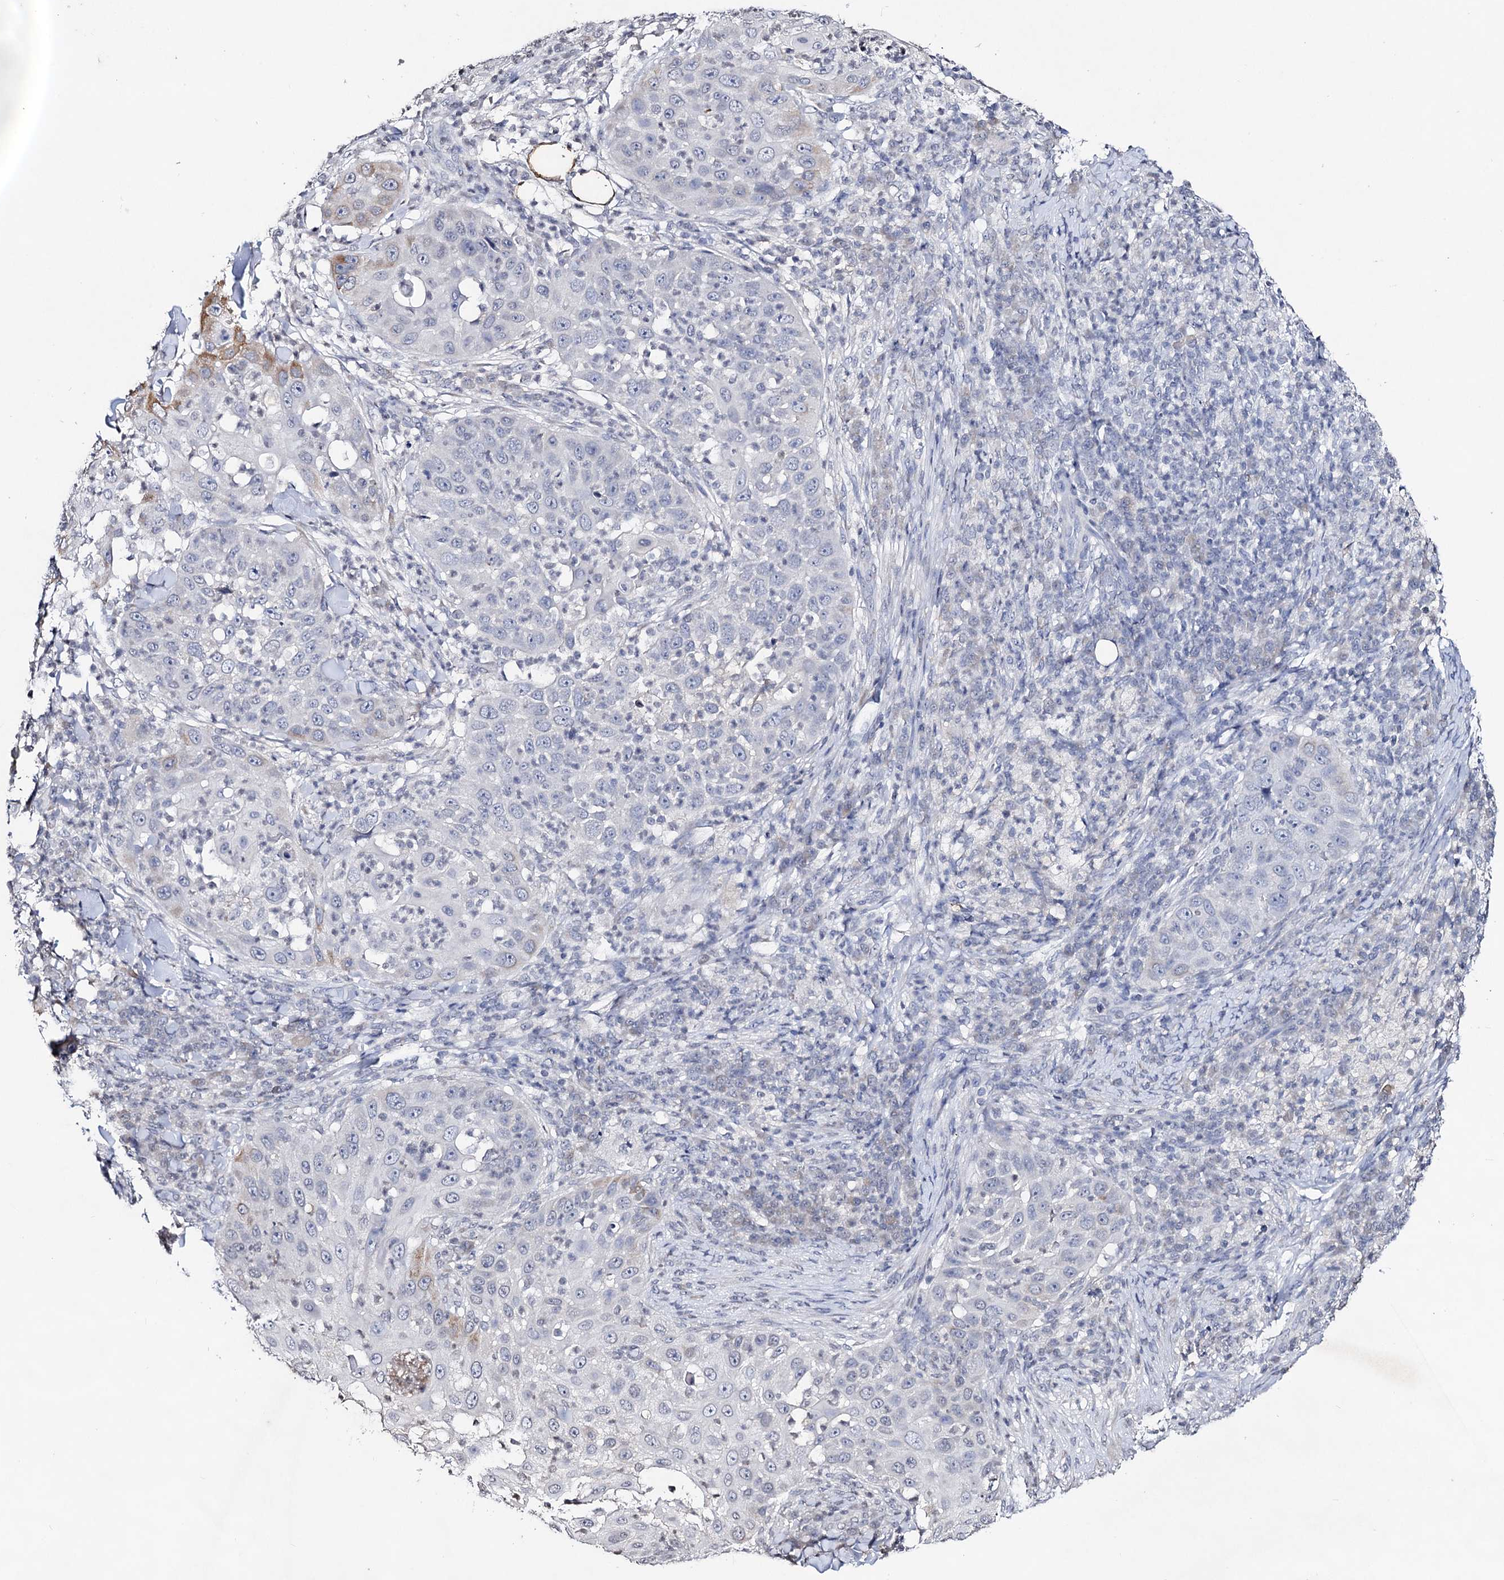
{"staining": {"intensity": "negative", "quantity": "none", "location": "none"}, "tissue": "skin cancer", "cell_type": "Tumor cells", "image_type": "cancer", "snomed": [{"axis": "morphology", "description": "Squamous cell carcinoma, NOS"}, {"axis": "topography", "description": "Skin"}], "caption": "Skin cancer (squamous cell carcinoma) was stained to show a protein in brown. There is no significant expression in tumor cells.", "gene": "PLIN1", "patient": {"sex": "female", "age": 44}}